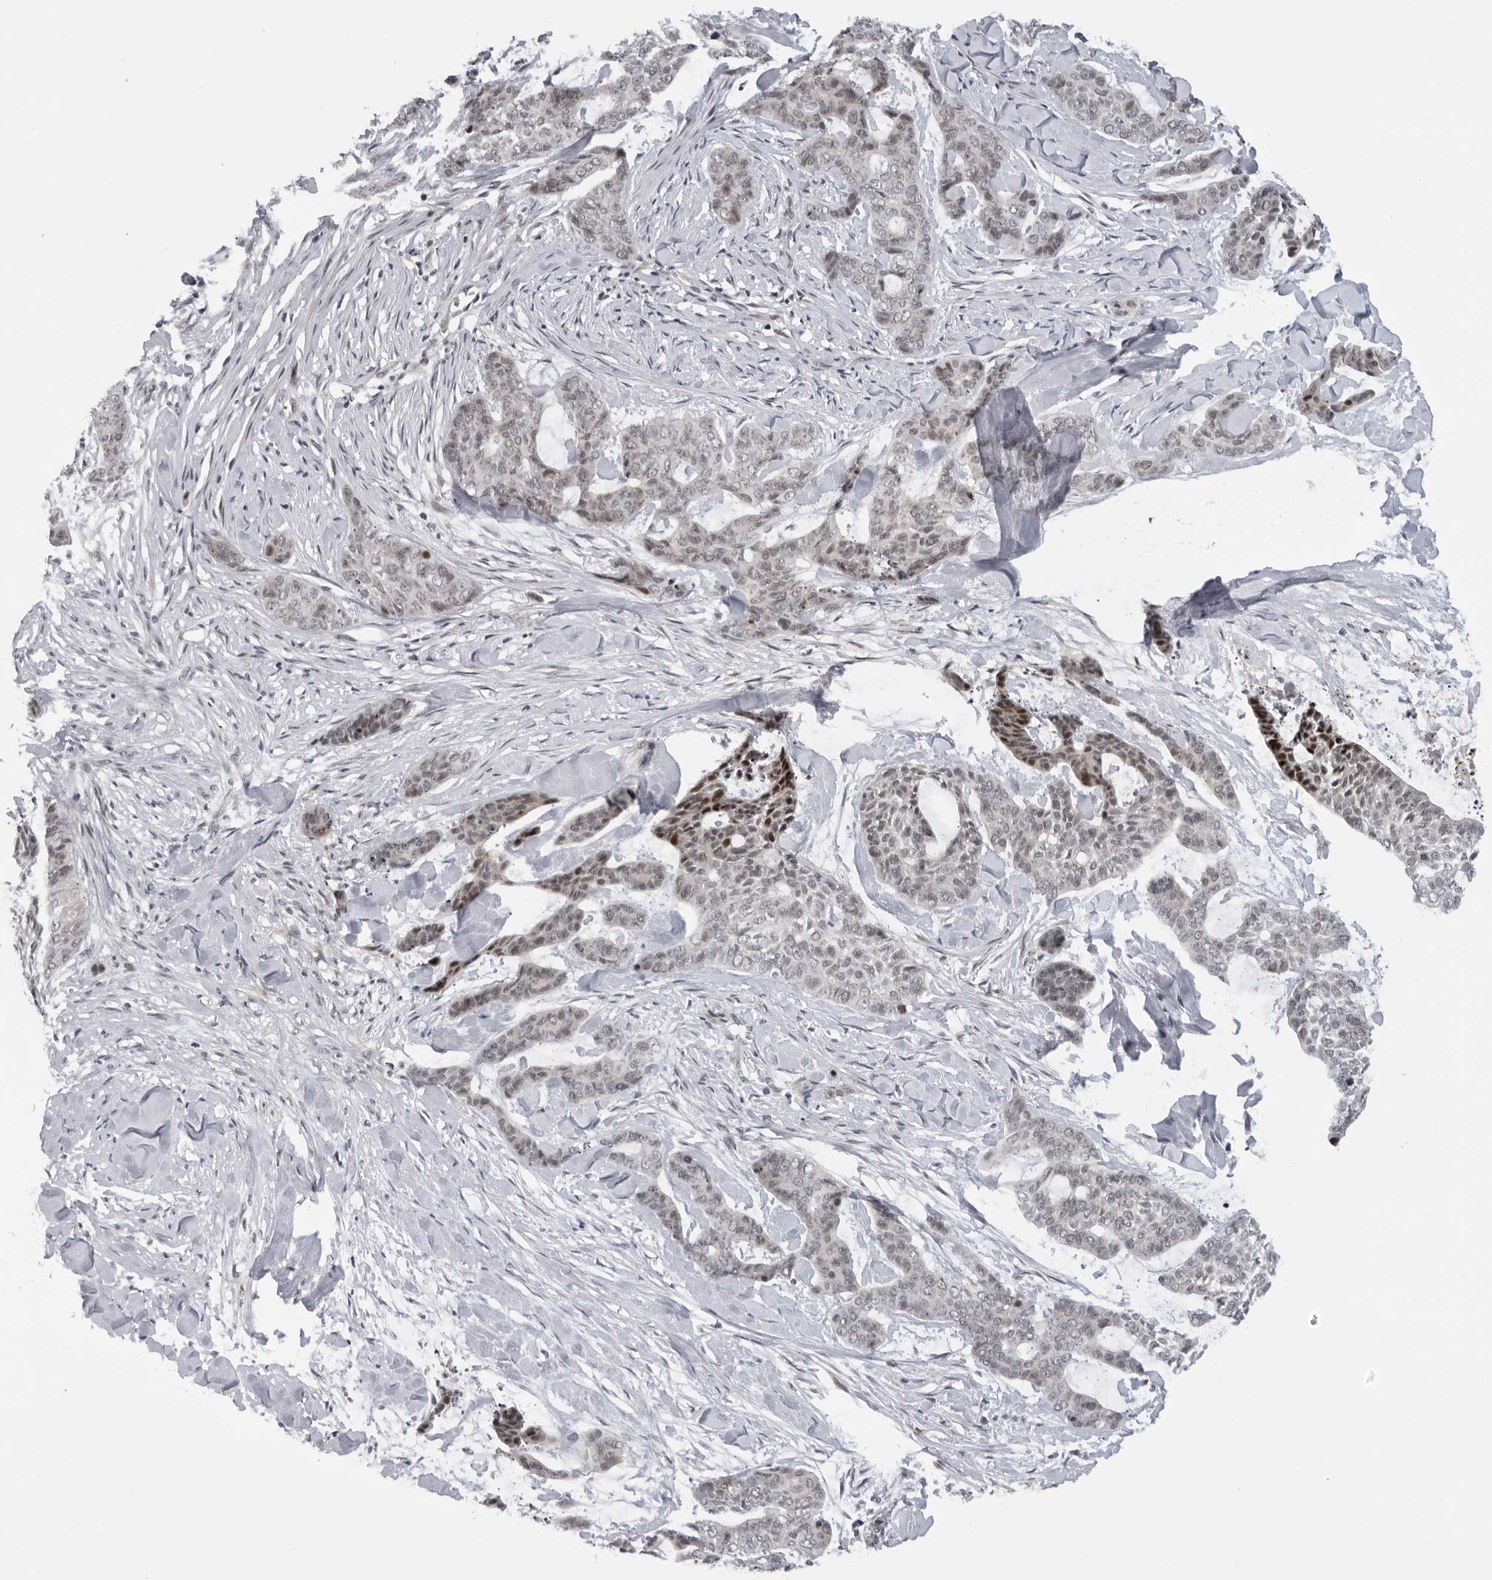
{"staining": {"intensity": "moderate", "quantity": "<25%", "location": "nuclear"}, "tissue": "skin cancer", "cell_type": "Tumor cells", "image_type": "cancer", "snomed": [{"axis": "morphology", "description": "Basal cell carcinoma"}, {"axis": "topography", "description": "Skin"}], "caption": "Immunohistochemistry image of human skin basal cell carcinoma stained for a protein (brown), which displays low levels of moderate nuclear positivity in approximately <25% of tumor cells.", "gene": "ALPK2", "patient": {"sex": "female", "age": 64}}